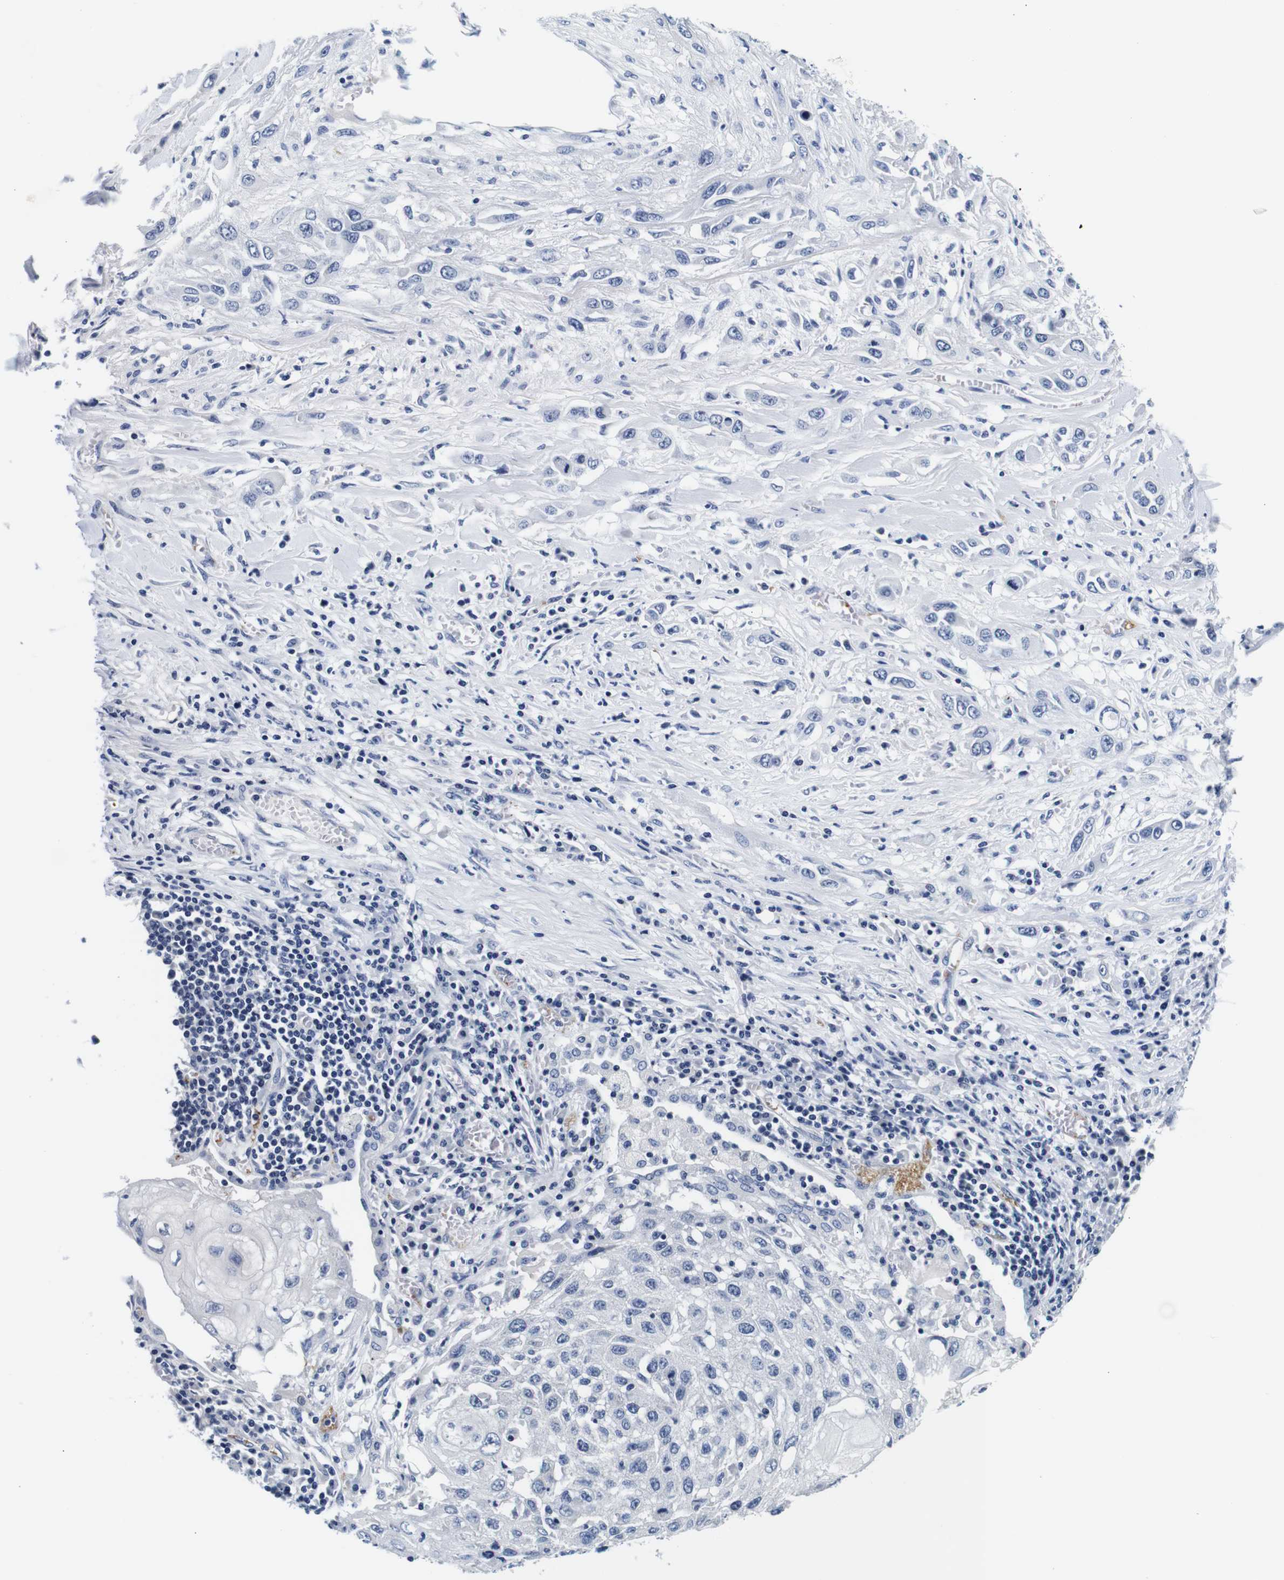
{"staining": {"intensity": "negative", "quantity": "none", "location": "none"}, "tissue": "lung cancer", "cell_type": "Tumor cells", "image_type": "cancer", "snomed": [{"axis": "morphology", "description": "Squamous cell carcinoma, NOS"}, {"axis": "topography", "description": "Lung"}], "caption": "IHC of human squamous cell carcinoma (lung) demonstrates no expression in tumor cells.", "gene": "GP1BA", "patient": {"sex": "male", "age": 71}}